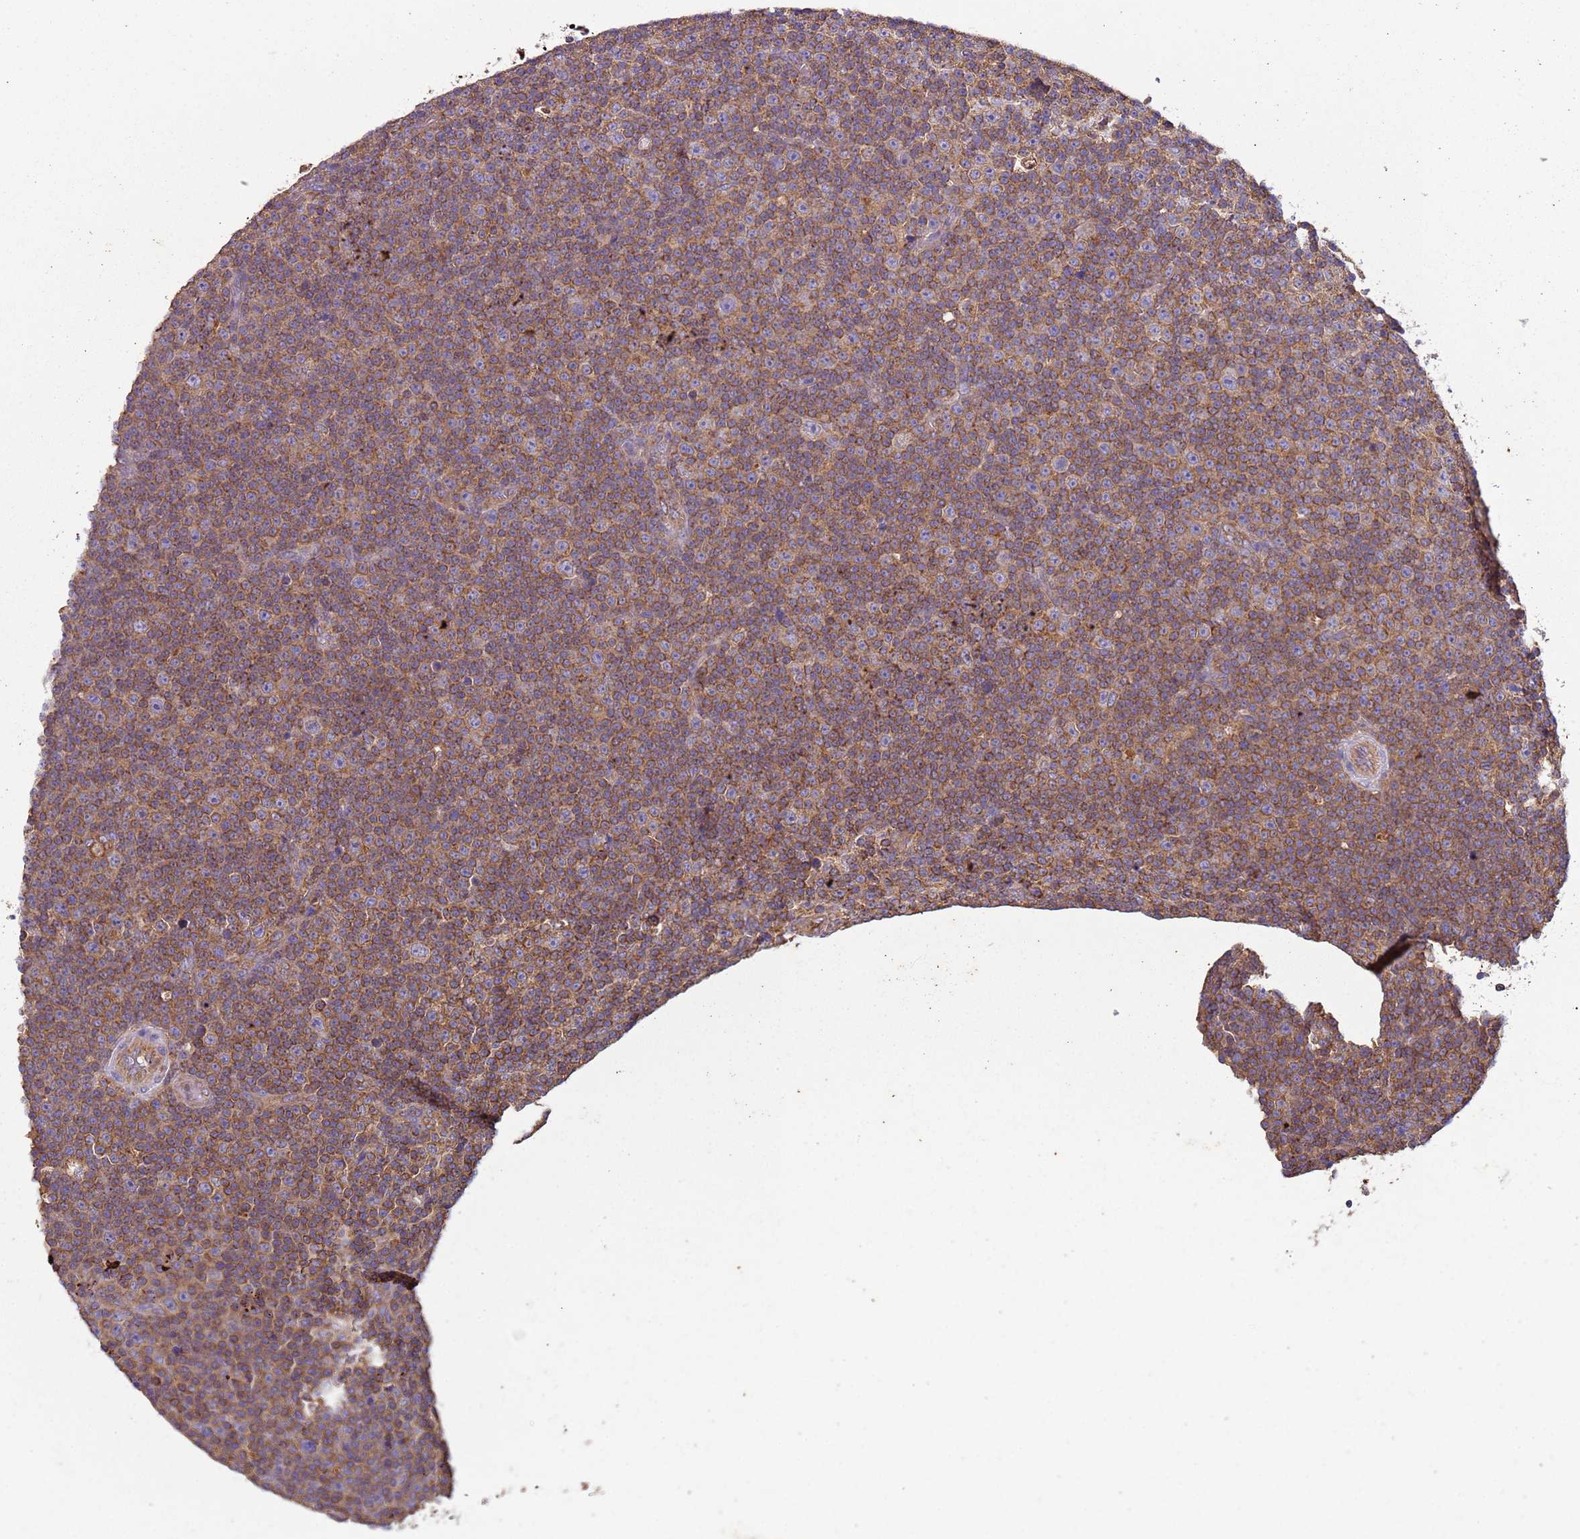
{"staining": {"intensity": "moderate", "quantity": ">75%", "location": "cytoplasmic/membranous"}, "tissue": "lymphoma", "cell_type": "Tumor cells", "image_type": "cancer", "snomed": [{"axis": "morphology", "description": "Malignant lymphoma, non-Hodgkin's type, Low grade"}, {"axis": "topography", "description": "Lymph node"}], "caption": "Lymphoma stained for a protein demonstrates moderate cytoplasmic/membranous positivity in tumor cells.", "gene": "RMND5A", "patient": {"sex": "female", "age": 67}}